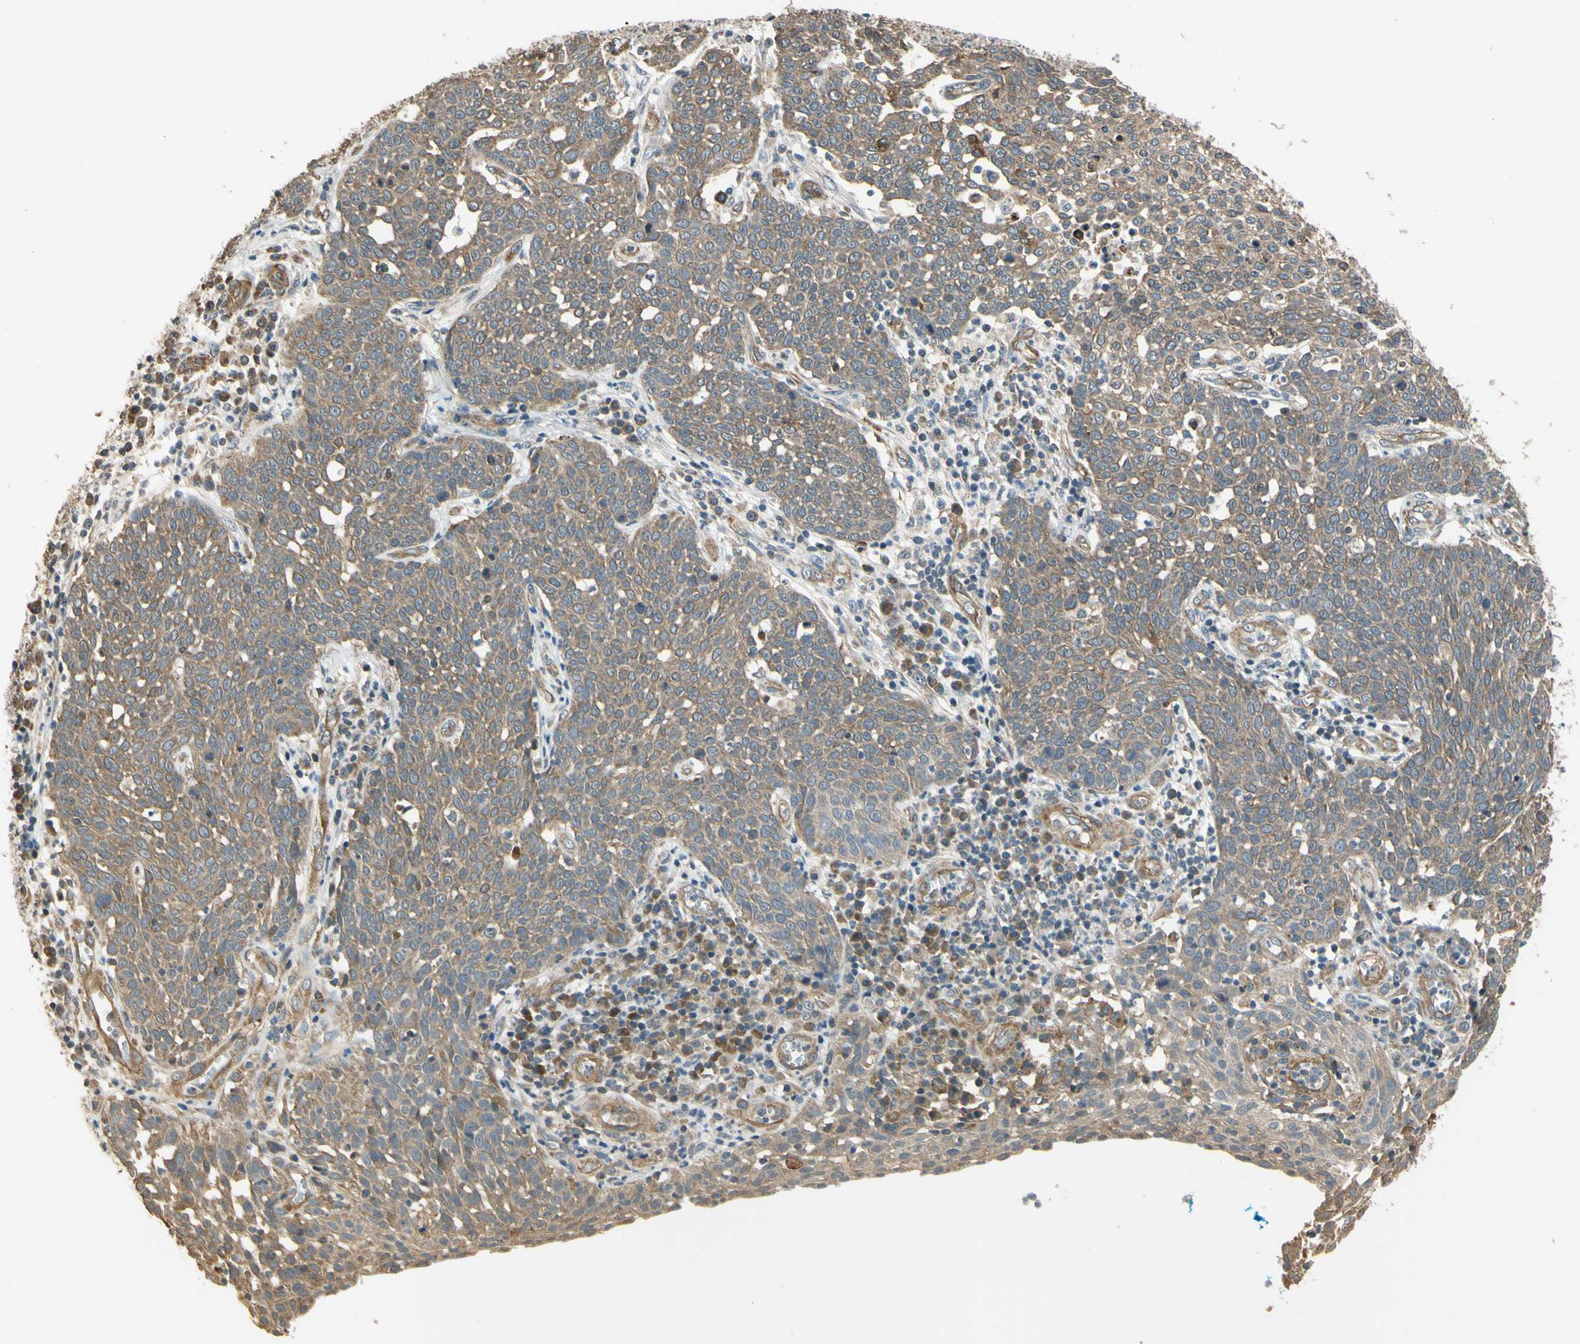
{"staining": {"intensity": "moderate", "quantity": ">75%", "location": "cytoplasmic/membranous"}, "tissue": "cervical cancer", "cell_type": "Tumor cells", "image_type": "cancer", "snomed": [{"axis": "morphology", "description": "Squamous cell carcinoma, NOS"}, {"axis": "topography", "description": "Cervix"}], "caption": "Human cervical cancer stained for a protein (brown) displays moderate cytoplasmic/membranous positive positivity in approximately >75% of tumor cells.", "gene": "EFNB2", "patient": {"sex": "female", "age": 34}}